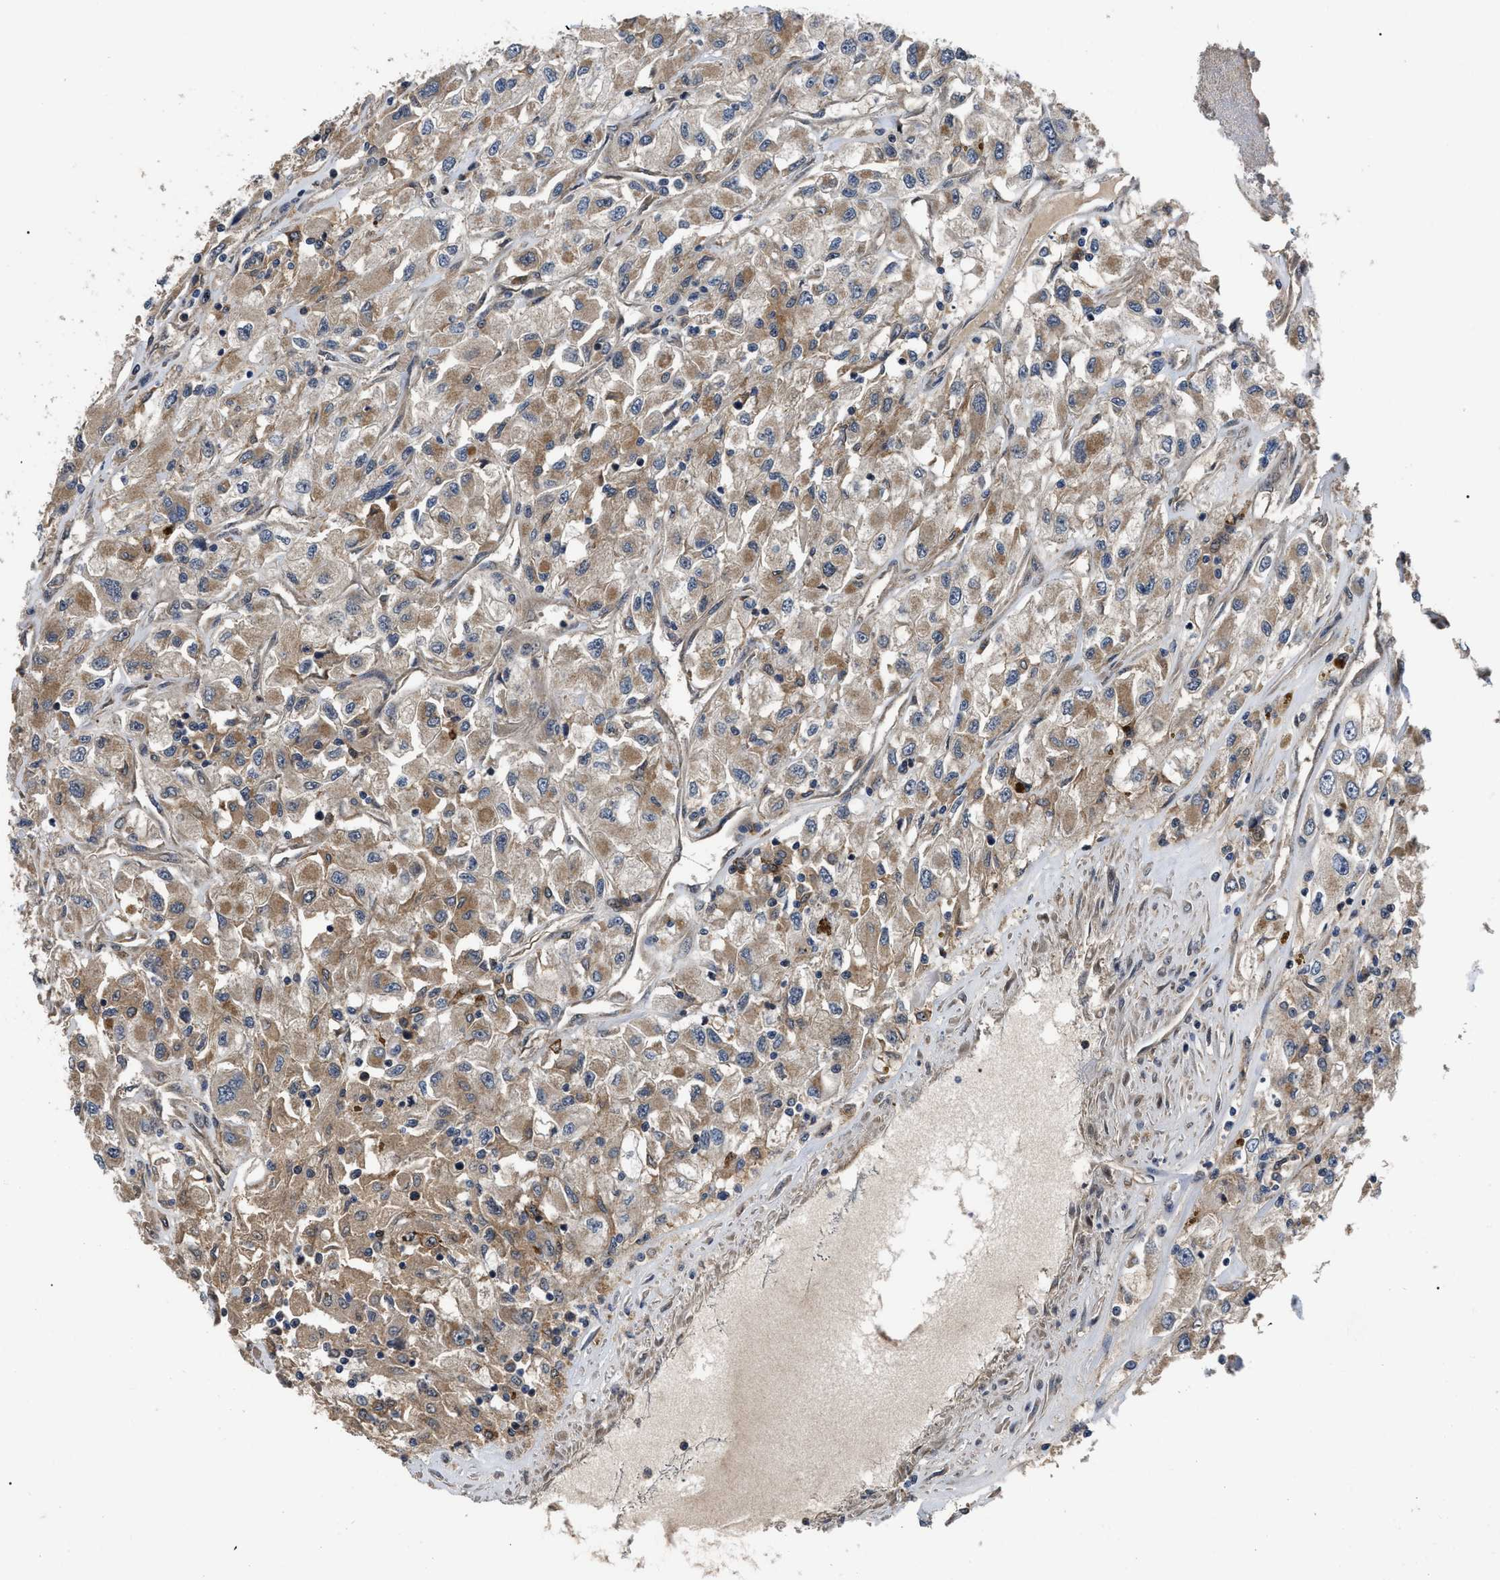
{"staining": {"intensity": "moderate", "quantity": ">75%", "location": "cytoplasmic/membranous"}, "tissue": "renal cancer", "cell_type": "Tumor cells", "image_type": "cancer", "snomed": [{"axis": "morphology", "description": "Adenocarcinoma, NOS"}, {"axis": "topography", "description": "Kidney"}], "caption": "Protein staining of renal cancer tissue shows moderate cytoplasmic/membranous expression in approximately >75% of tumor cells.", "gene": "PPWD1", "patient": {"sex": "female", "age": 52}}